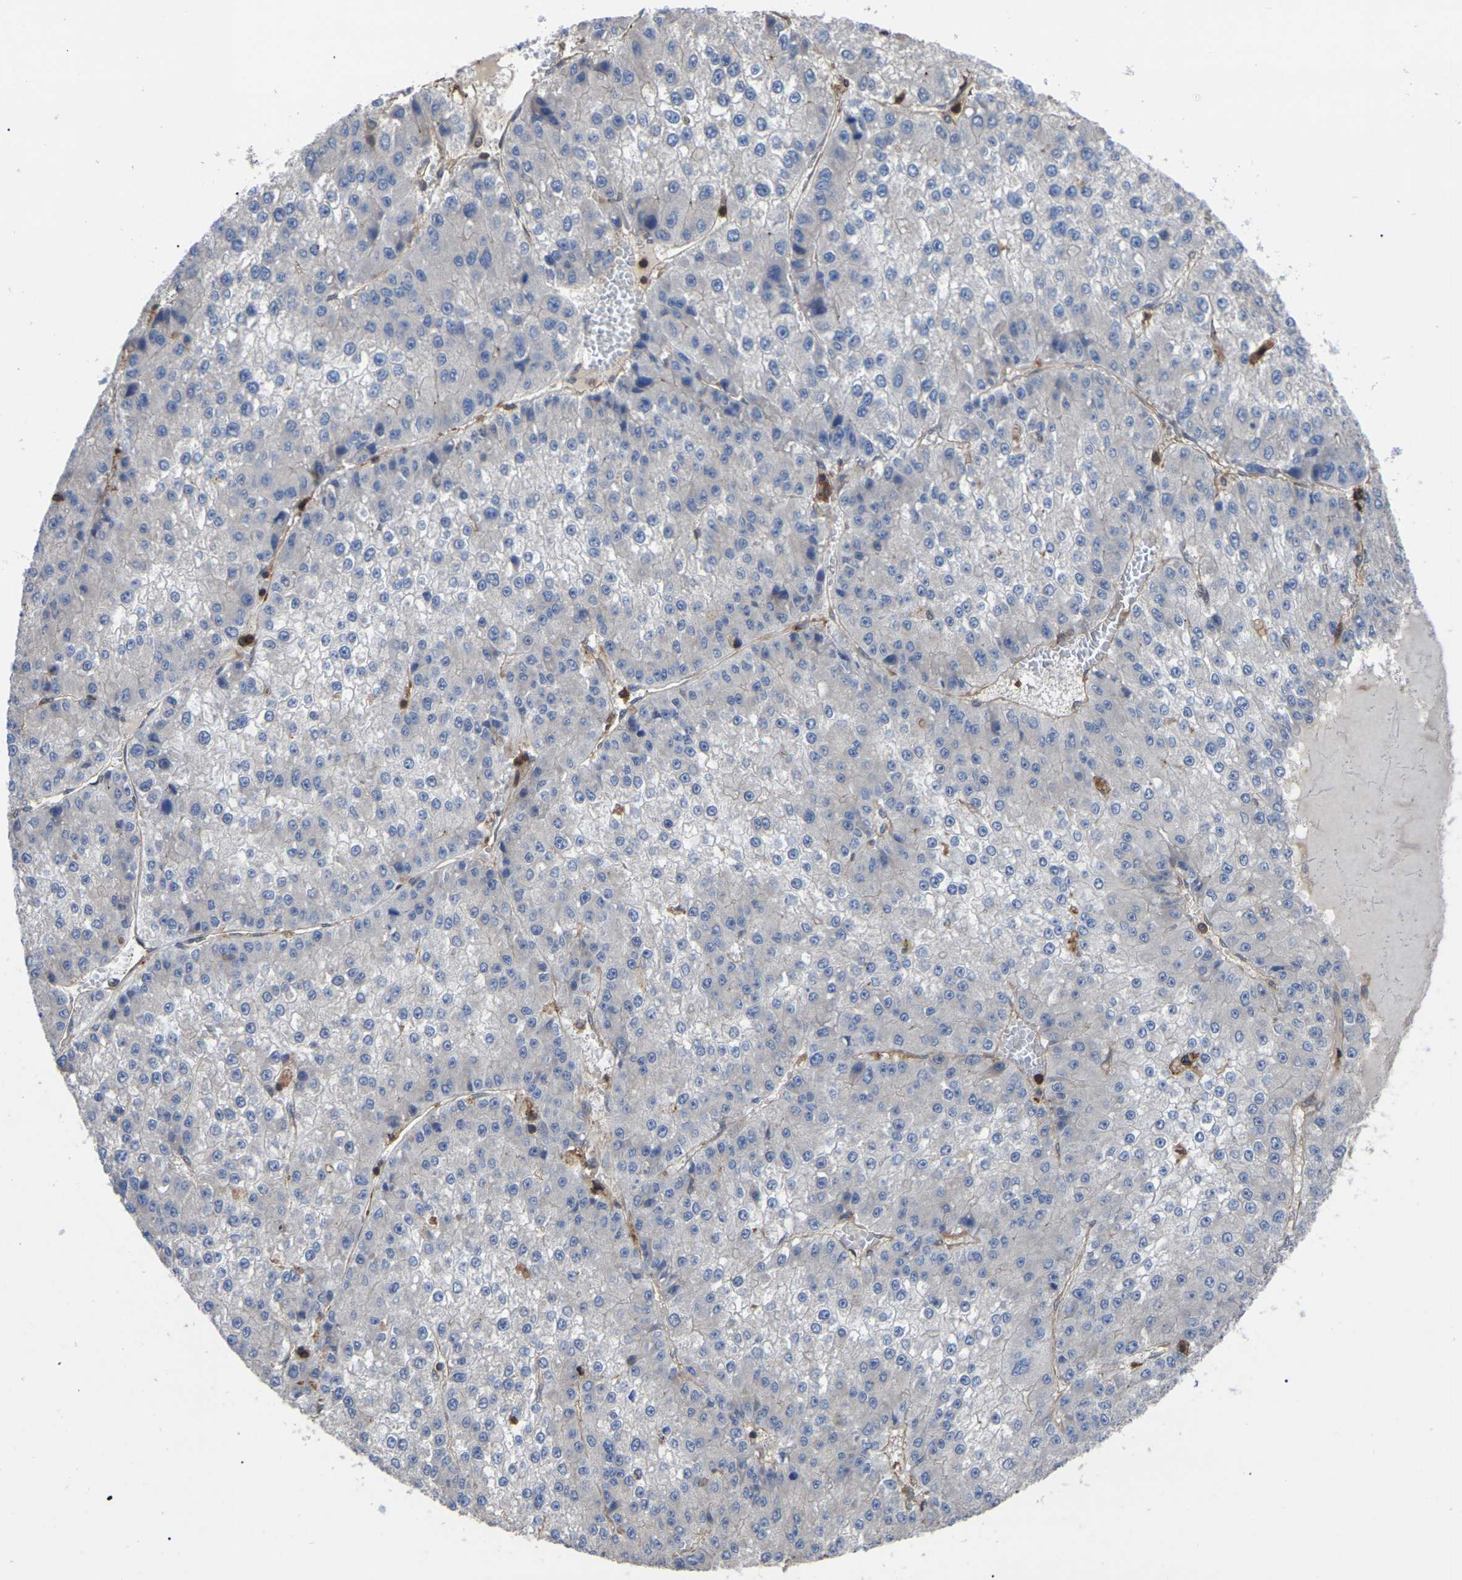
{"staining": {"intensity": "negative", "quantity": "none", "location": "none"}, "tissue": "liver cancer", "cell_type": "Tumor cells", "image_type": "cancer", "snomed": [{"axis": "morphology", "description": "Carcinoma, Hepatocellular, NOS"}, {"axis": "topography", "description": "Liver"}], "caption": "An image of human liver cancer (hepatocellular carcinoma) is negative for staining in tumor cells.", "gene": "CIT", "patient": {"sex": "female", "age": 73}}